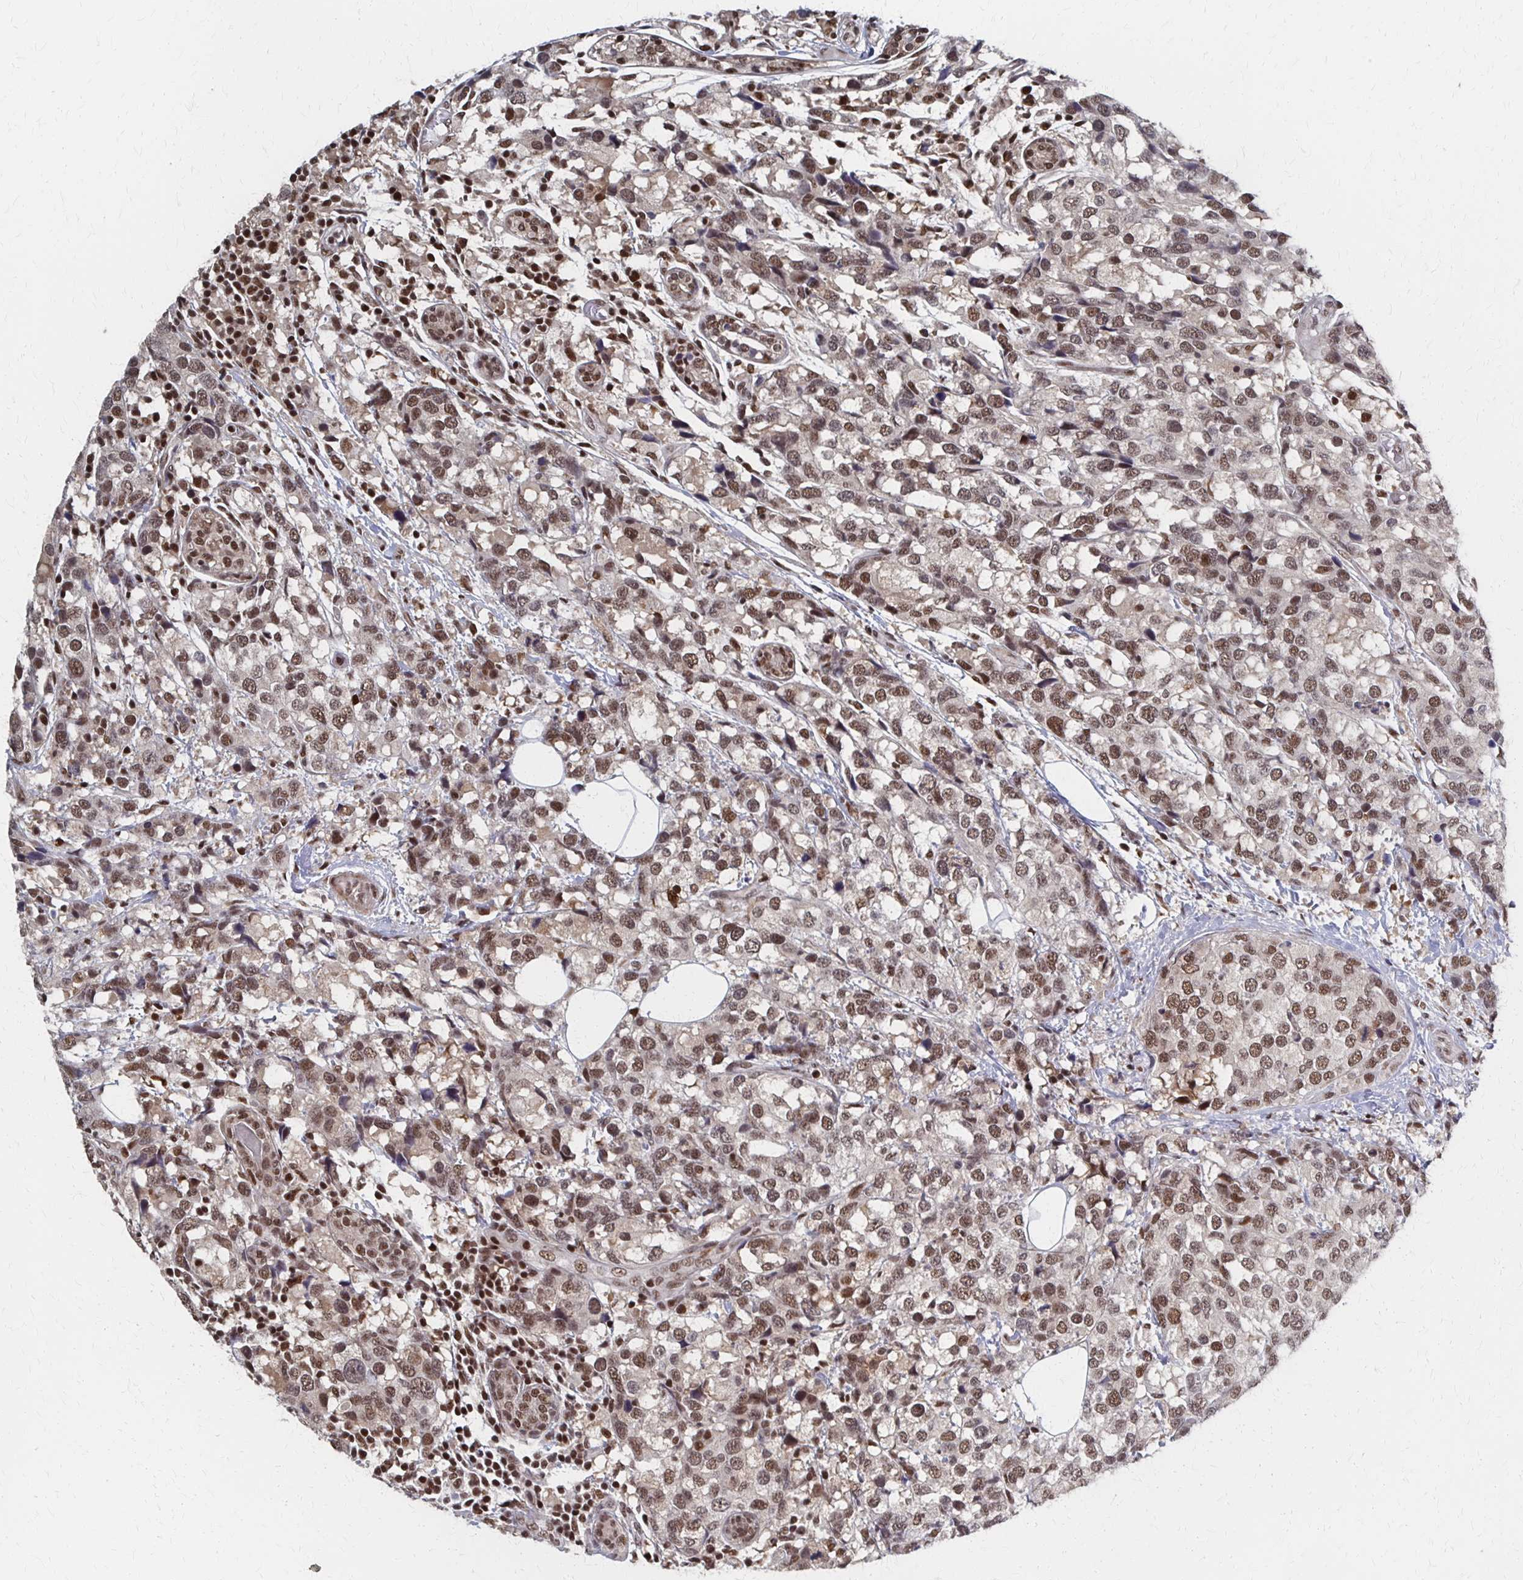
{"staining": {"intensity": "moderate", "quantity": ">75%", "location": "nuclear"}, "tissue": "breast cancer", "cell_type": "Tumor cells", "image_type": "cancer", "snomed": [{"axis": "morphology", "description": "Lobular carcinoma"}, {"axis": "topography", "description": "Breast"}], "caption": "High-power microscopy captured an IHC image of breast lobular carcinoma, revealing moderate nuclear expression in approximately >75% of tumor cells.", "gene": "GTF2B", "patient": {"sex": "female", "age": 59}}